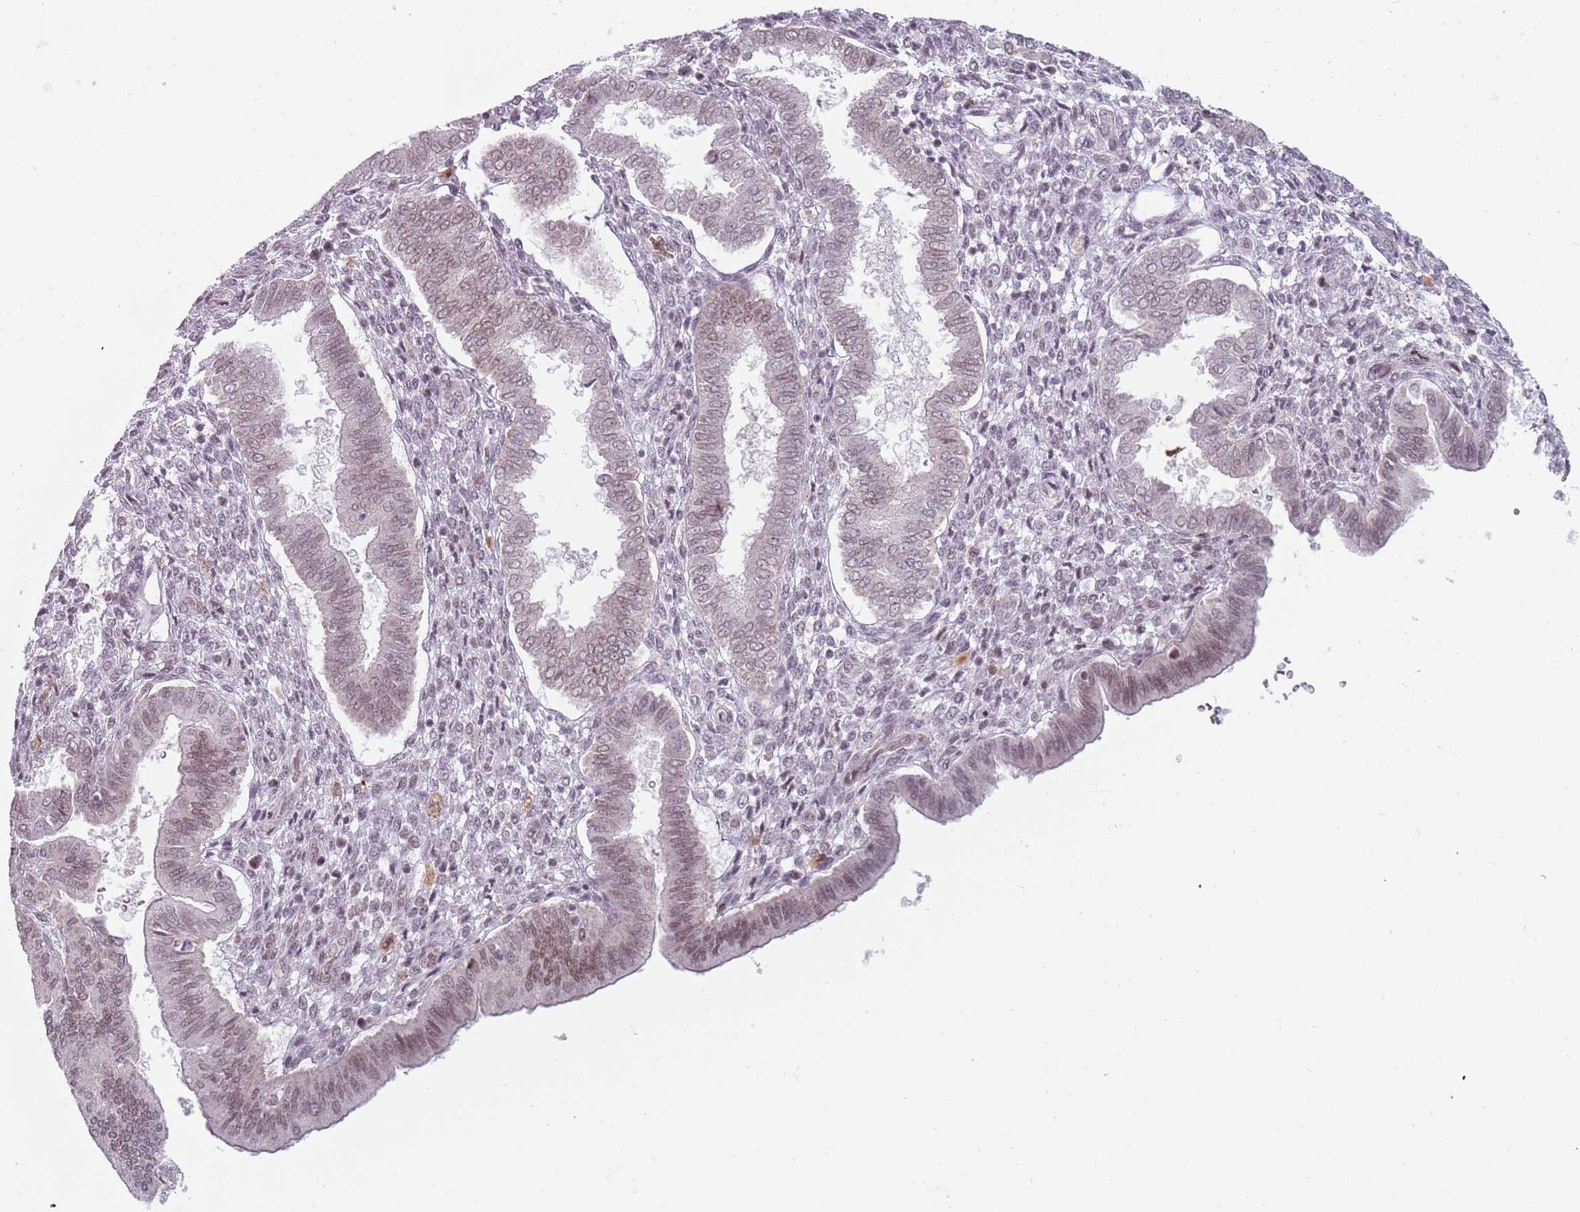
{"staining": {"intensity": "weak", "quantity": "<25%", "location": "nuclear"}, "tissue": "endometrium", "cell_type": "Cells in endometrial stroma", "image_type": "normal", "snomed": [{"axis": "morphology", "description": "Normal tissue, NOS"}, {"axis": "topography", "description": "Endometrium"}], "caption": "Immunohistochemistry (IHC) image of normal endometrium: endometrium stained with DAB reveals no significant protein staining in cells in endometrial stroma. The staining is performed using DAB brown chromogen with nuclei counter-stained in using hematoxylin.", "gene": "REXO4", "patient": {"sex": "female", "age": 24}}